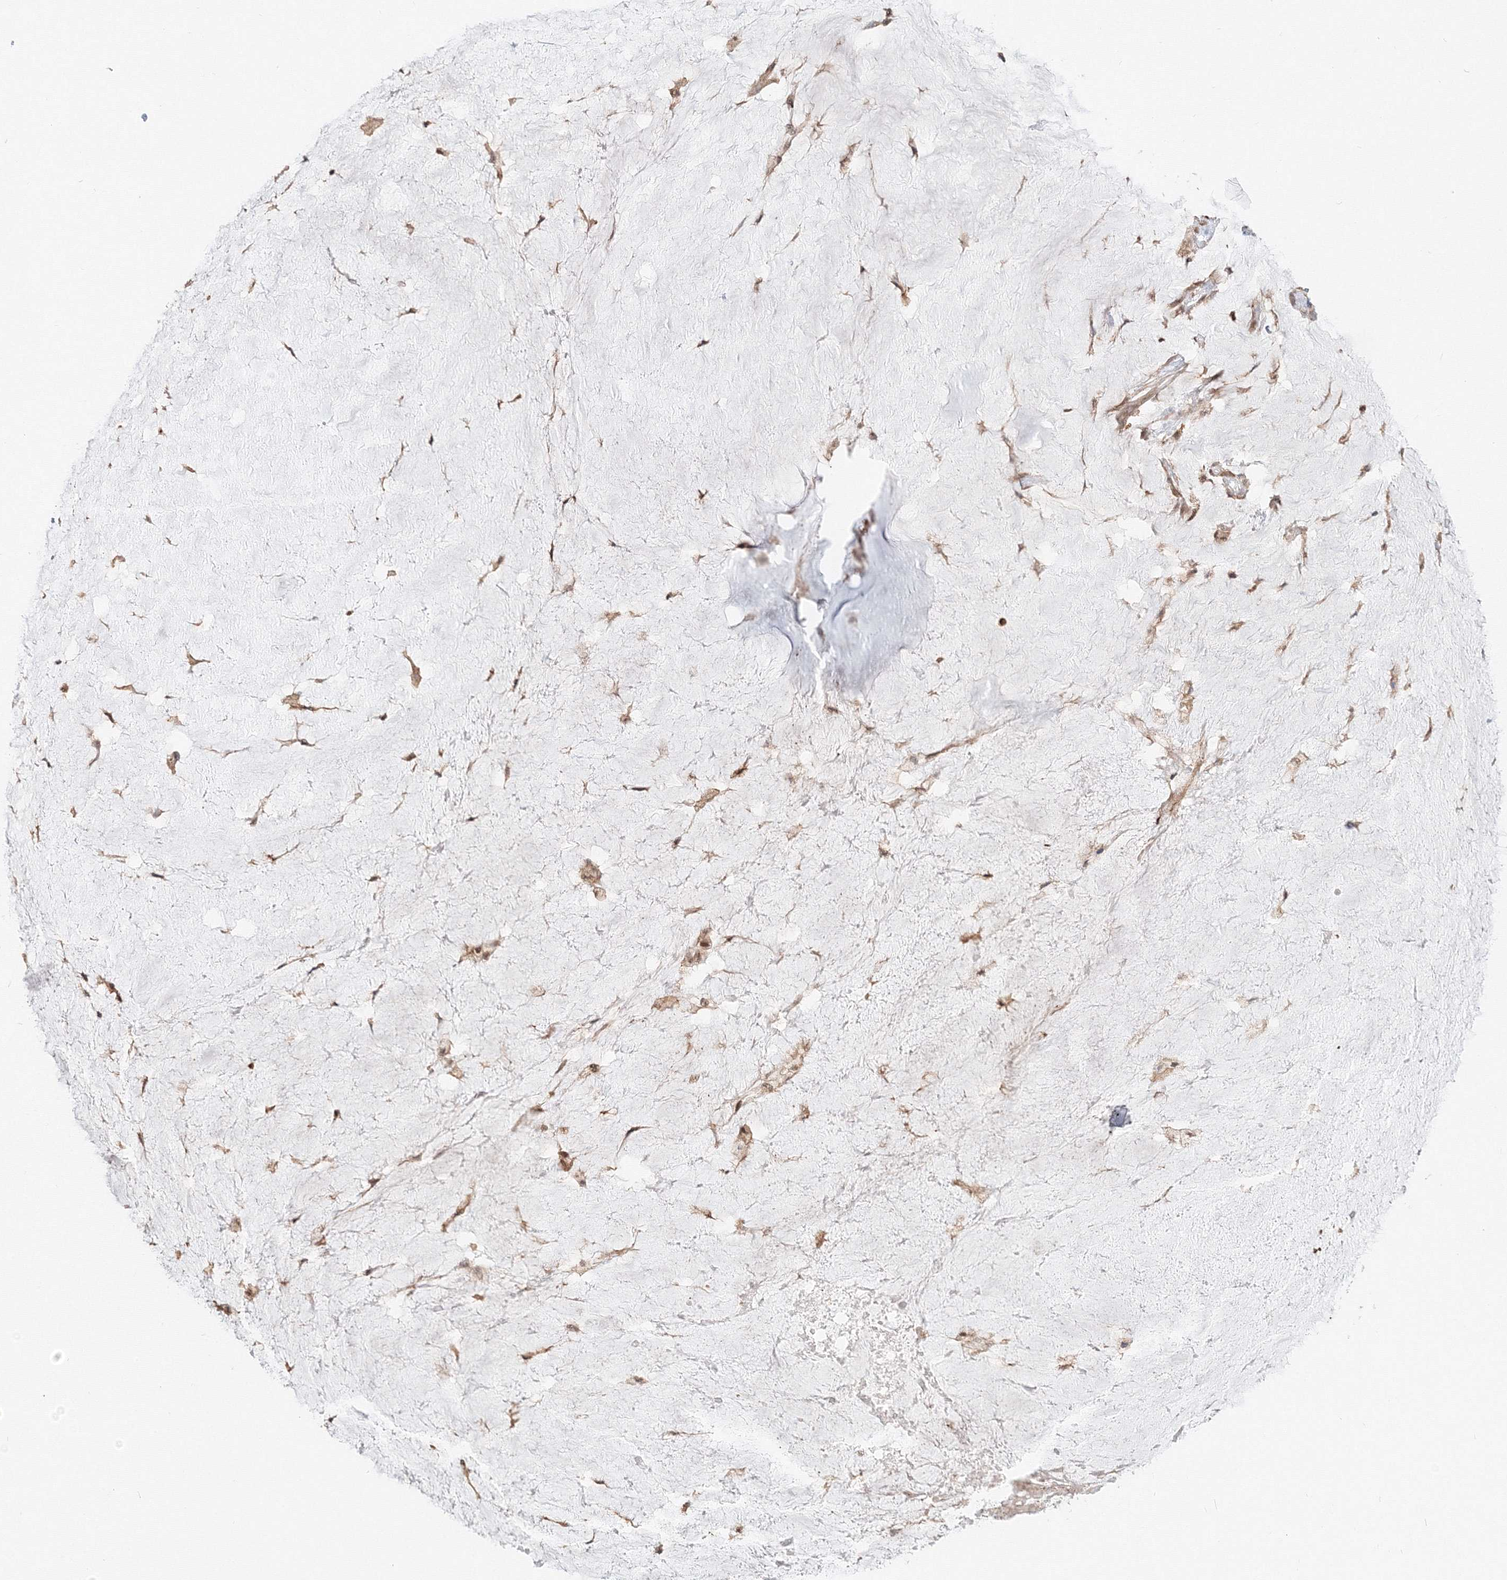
{"staining": {"intensity": "moderate", "quantity": ">75%", "location": "cytoplasmic/membranous"}, "tissue": "ovarian cancer", "cell_type": "Tumor cells", "image_type": "cancer", "snomed": [{"axis": "morphology", "description": "Cystadenocarcinoma, mucinous, NOS"}, {"axis": "topography", "description": "Ovary"}], "caption": "A brown stain shows moderate cytoplasmic/membranous staining of a protein in ovarian cancer tumor cells. (DAB (3,3'-diaminobenzidine) = brown stain, brightfield microscopy at high magnification).", "gene": "ARHGAP21", "patient": {"sex": "female", "age": 61}}